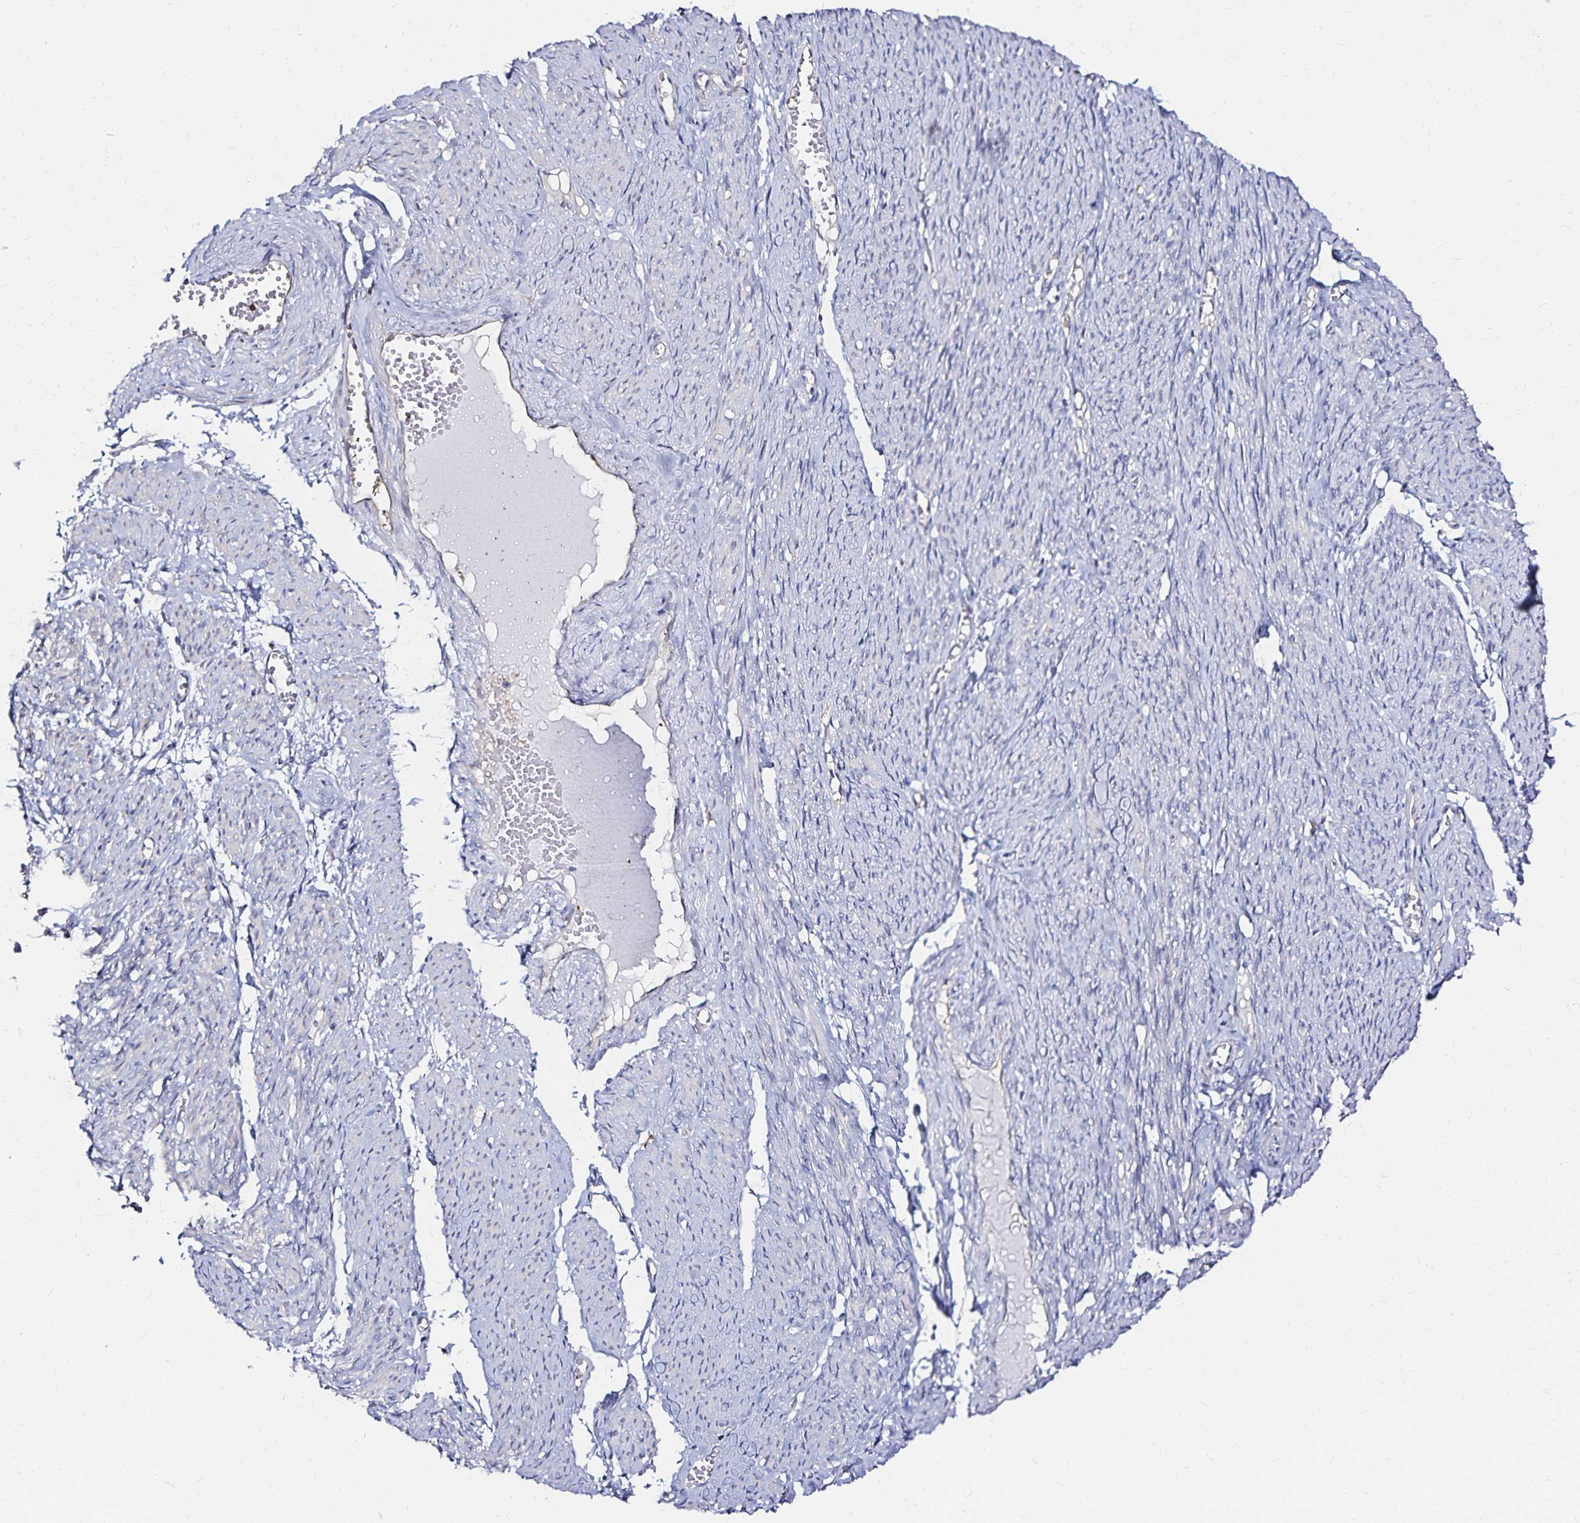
{"staining": {"intensity": "negative", "quantity": "none", "location": "none"}, "tissue": "smooth muscle", "cell_type": "Smooth muscle cells", "image_type": "normal", "snomed": [{"axis": "morphology", "description": "Normal tissue, NOS"}, {"axis": "topography", "description": "Smooth muscle"}], "caption": "Smooth muscle cells are negative for brown protein staining in normal smooth muscle.", "gene": "SLC5A1", "patient": {"sex": "female", "age": 65}}